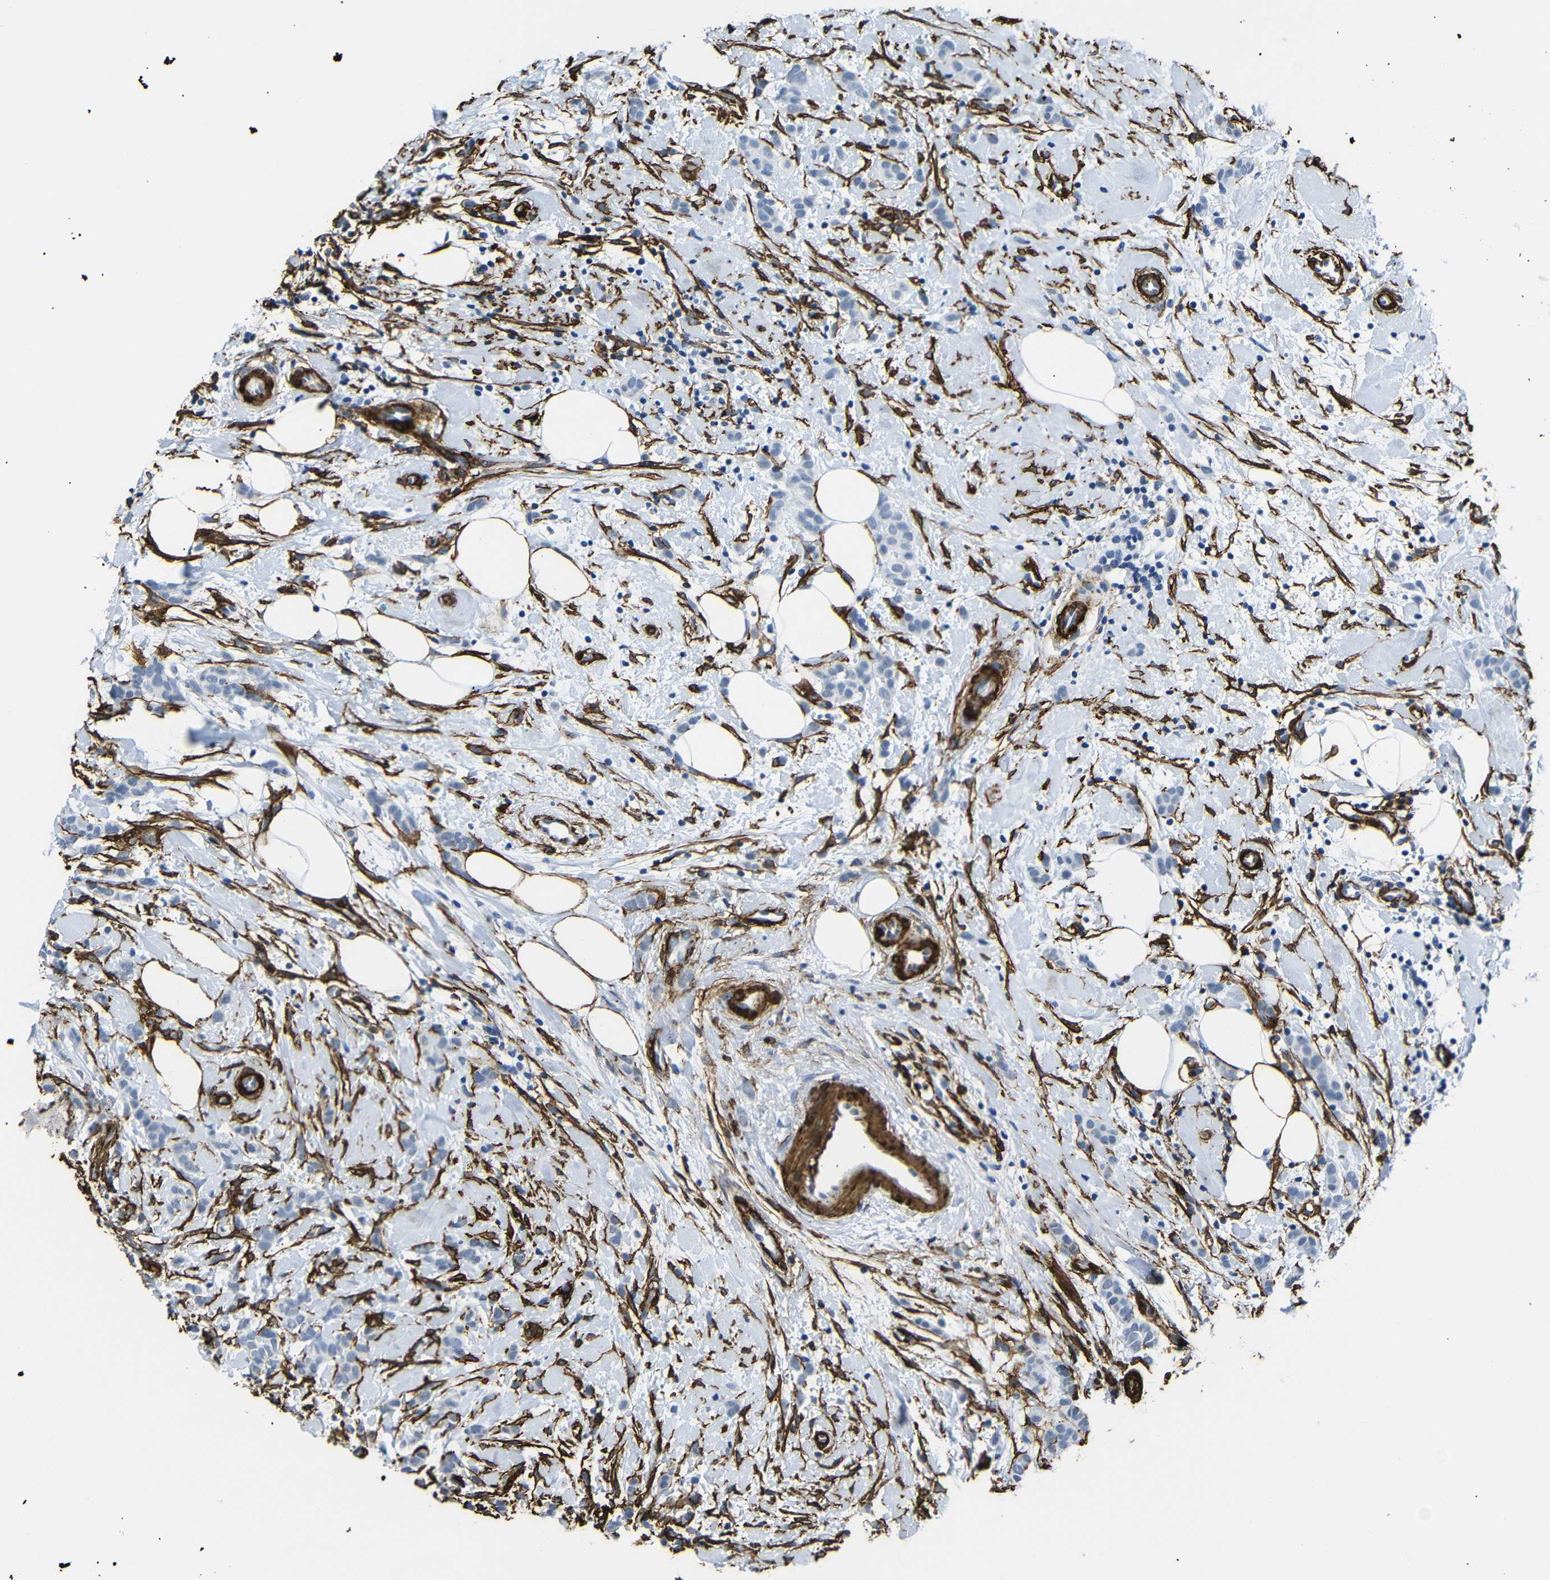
{"staining": {"intensity": "negative", "quantity": "none", "location": "none"}, "tissue": "breast cancer", "cell_type": "Tumor cells", "image_type": "cancer", "snomed": [{"axis": "morphology", "description": "Lobular carcinoma, in situ"}, {"axis": "morphology", "description": "Lobular carcinoma"}, {"axis": "topography", "description": "Breast"}], "caption": "A histopathology image of breast cancer stained for a protein shows no brown staining in tumor cells.", "gene": "ACTA2", "patient": {"sex": "female", "age": 41}}